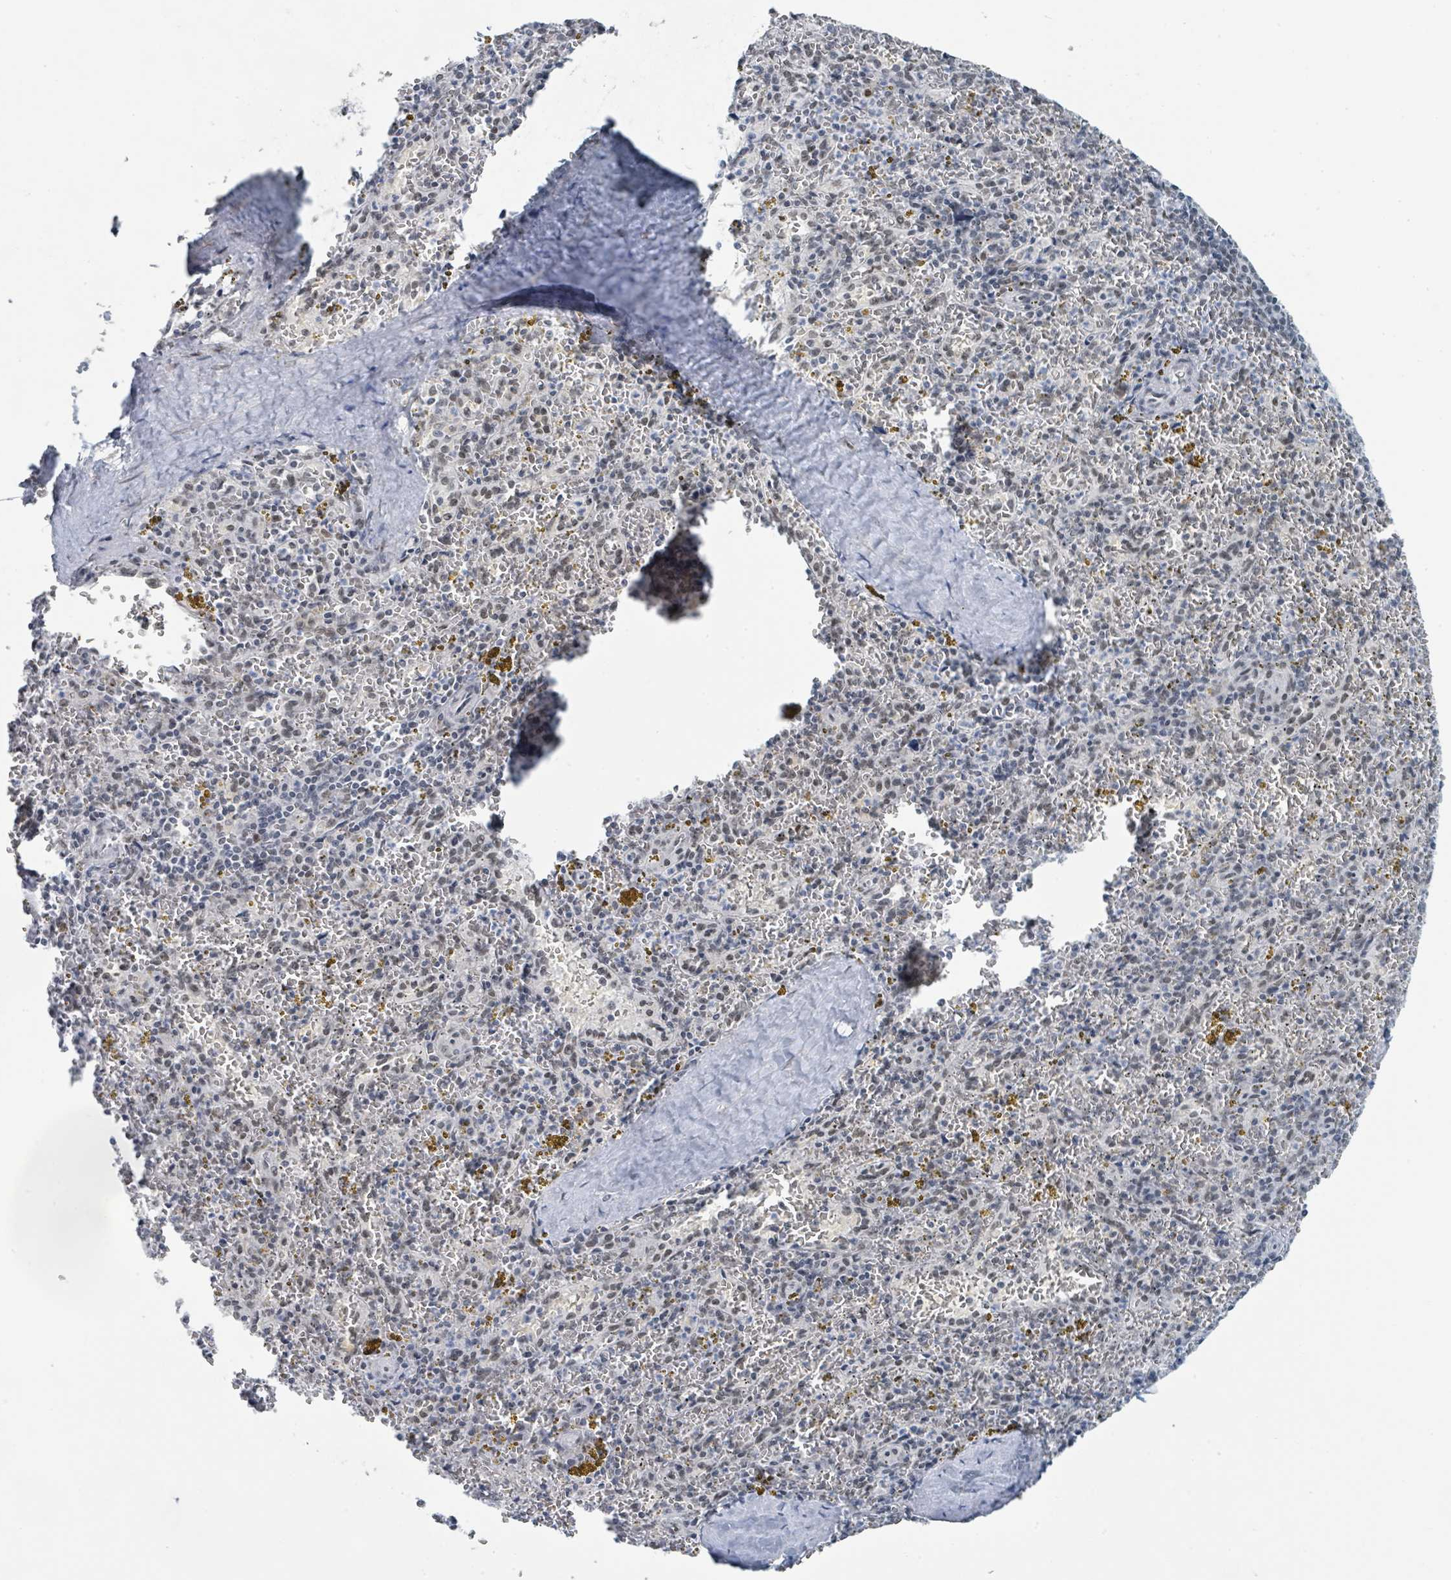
{"staining": {"intensity": "negative", "quantity": "none", "location": "none"}, "tissue": "spleen", "cell_type": "Cells in red pulp", "image_type": "normal", "snomed": [{"axis": "morphology", "description": "Normal tissue, NOS"}, {"axis": "topography", "description": "Spleen"}], "caption": "Cells in red pulp show no significant protein expression in benign spleen.", "gene": "EHMT2", "patient": {"sex": "male", "age": 57}}